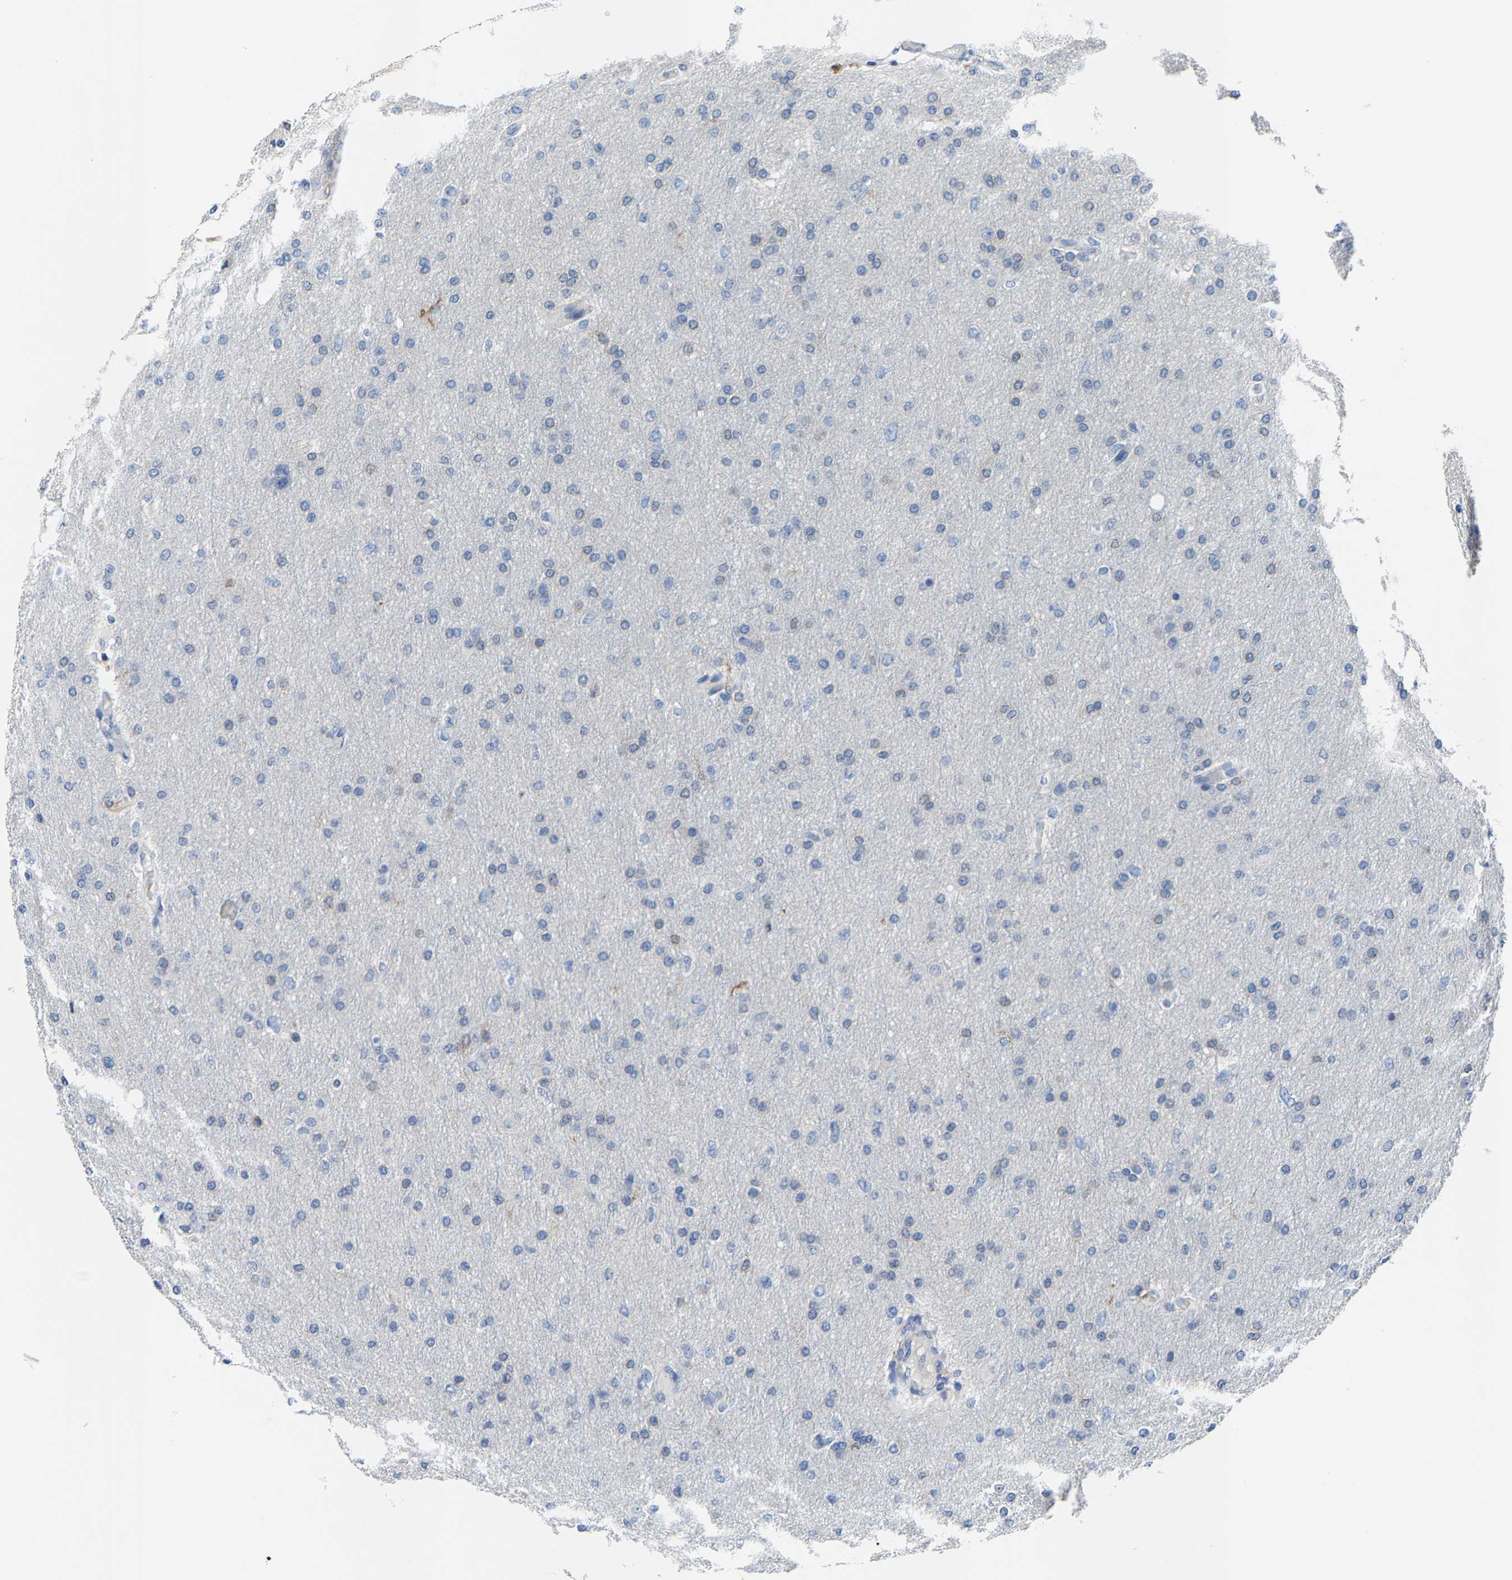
{"staining": {"intensity": "negative", "quantity": "none", "location": "none"}, "tissue": "glioma", "cell_type": "Tumor cells", "image_type": "cancer", "snomed": [{"axis": "morphology", "description": "Glioma, malignant, High grade"}, {"axis": "topography", "description": "Cerebral cortex"}], "caption": "This image is of glioma stained with immunohistochemistry to label a protein in brown with the nuclei are counter-stained blue. There is no positivity in tumor cells.", "gene": "AGBL3", "patient": {"sex": "female", "age": 36}}